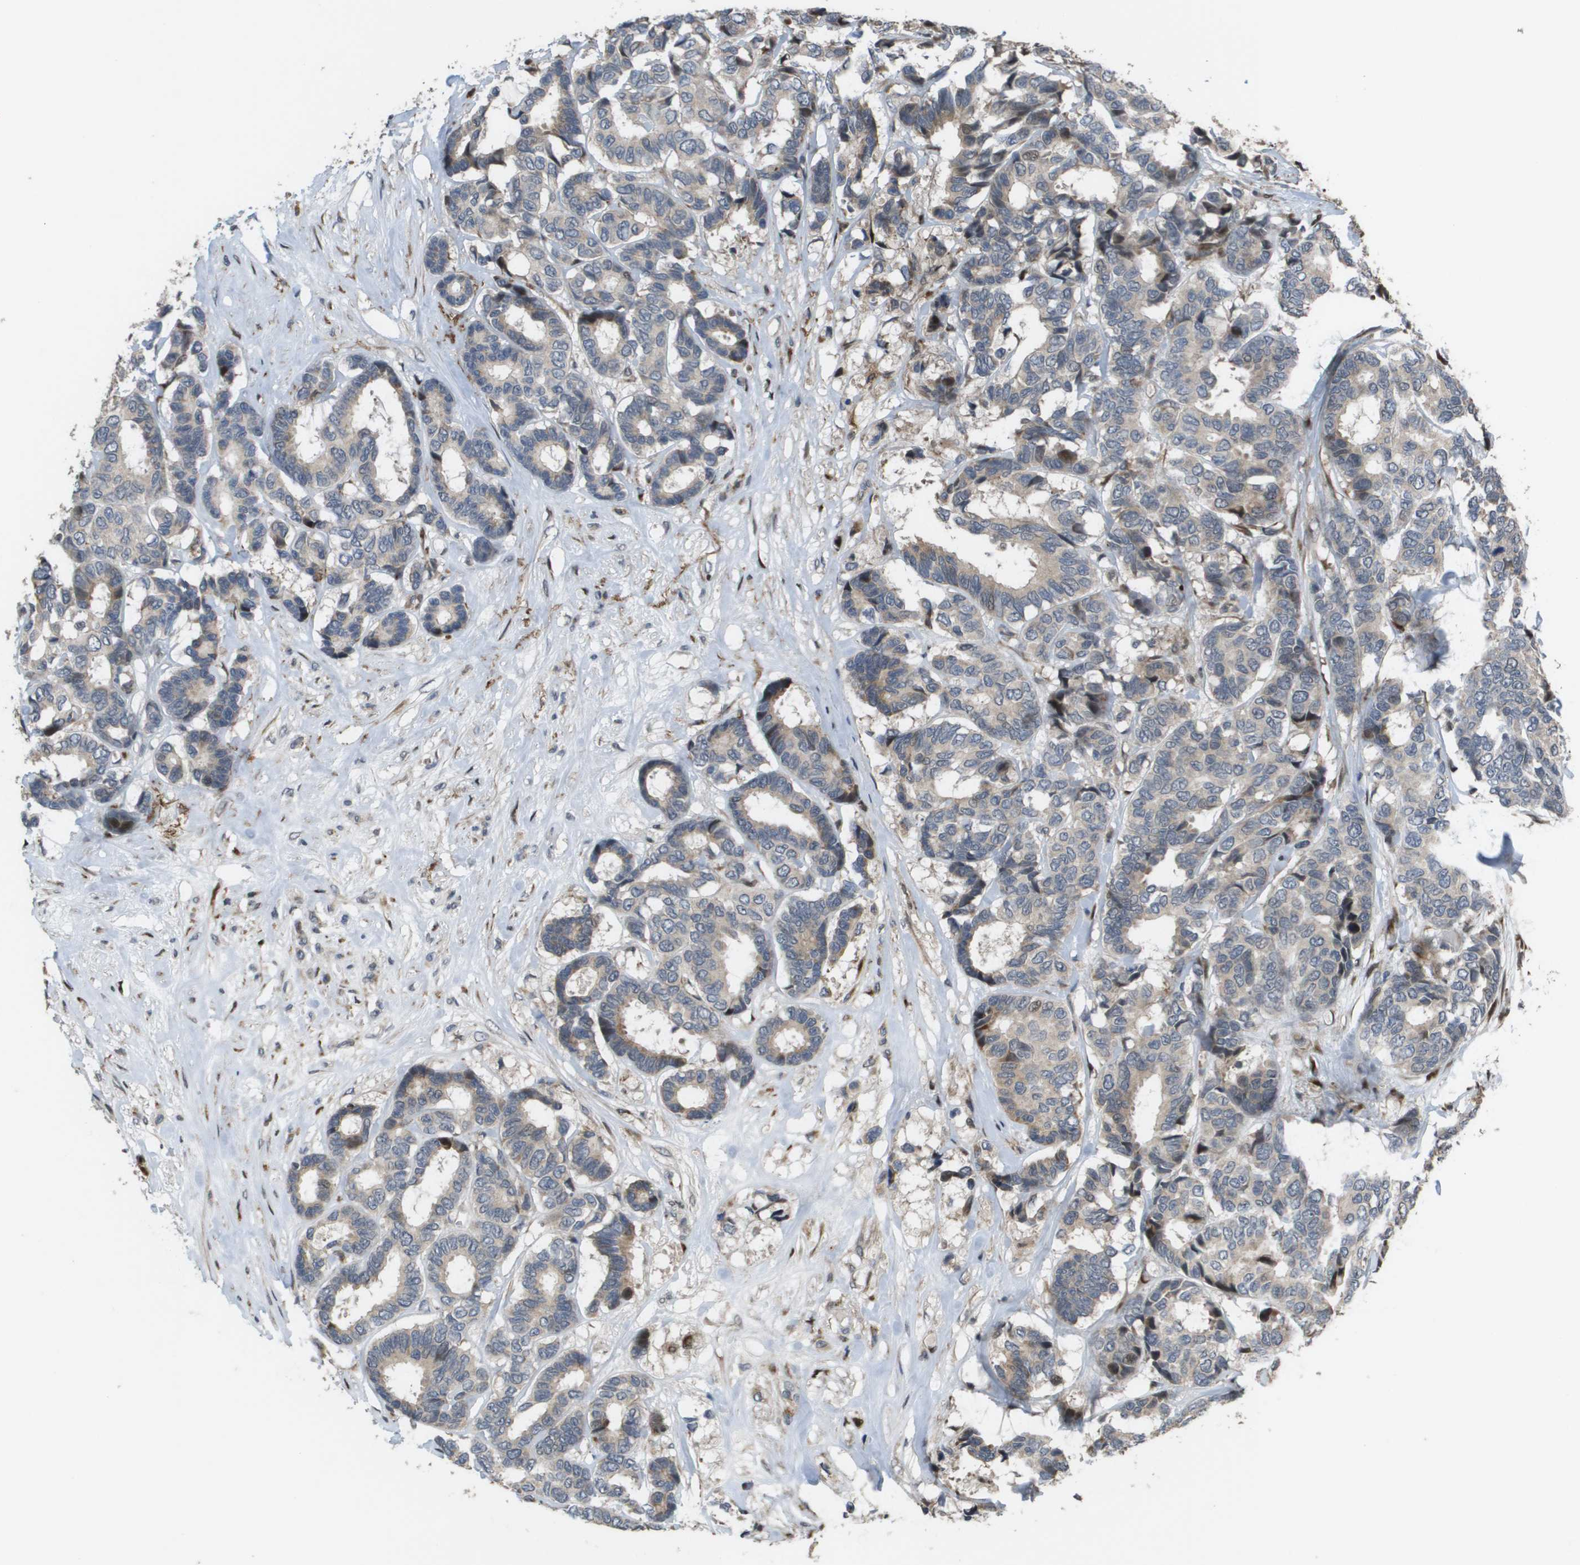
{"staining": {"intensity": "negative", "quantity": "none", "location": "none"}, "tissue": "breast cancer", "cell_type": "Tumor cells", "image_type": "cancer", "snomed": [{"axis": "morphology", "description": "Duct carcinoma"}, {"axis": "topography", "description": "Breast"}], "caption": "Immunohistochemical staining of human invasive ductal carcinoma (breast) displays no significant positivity in tumor cells.", "gene": "AXIN2", "patient": {"sex": "female", "age": 87}}